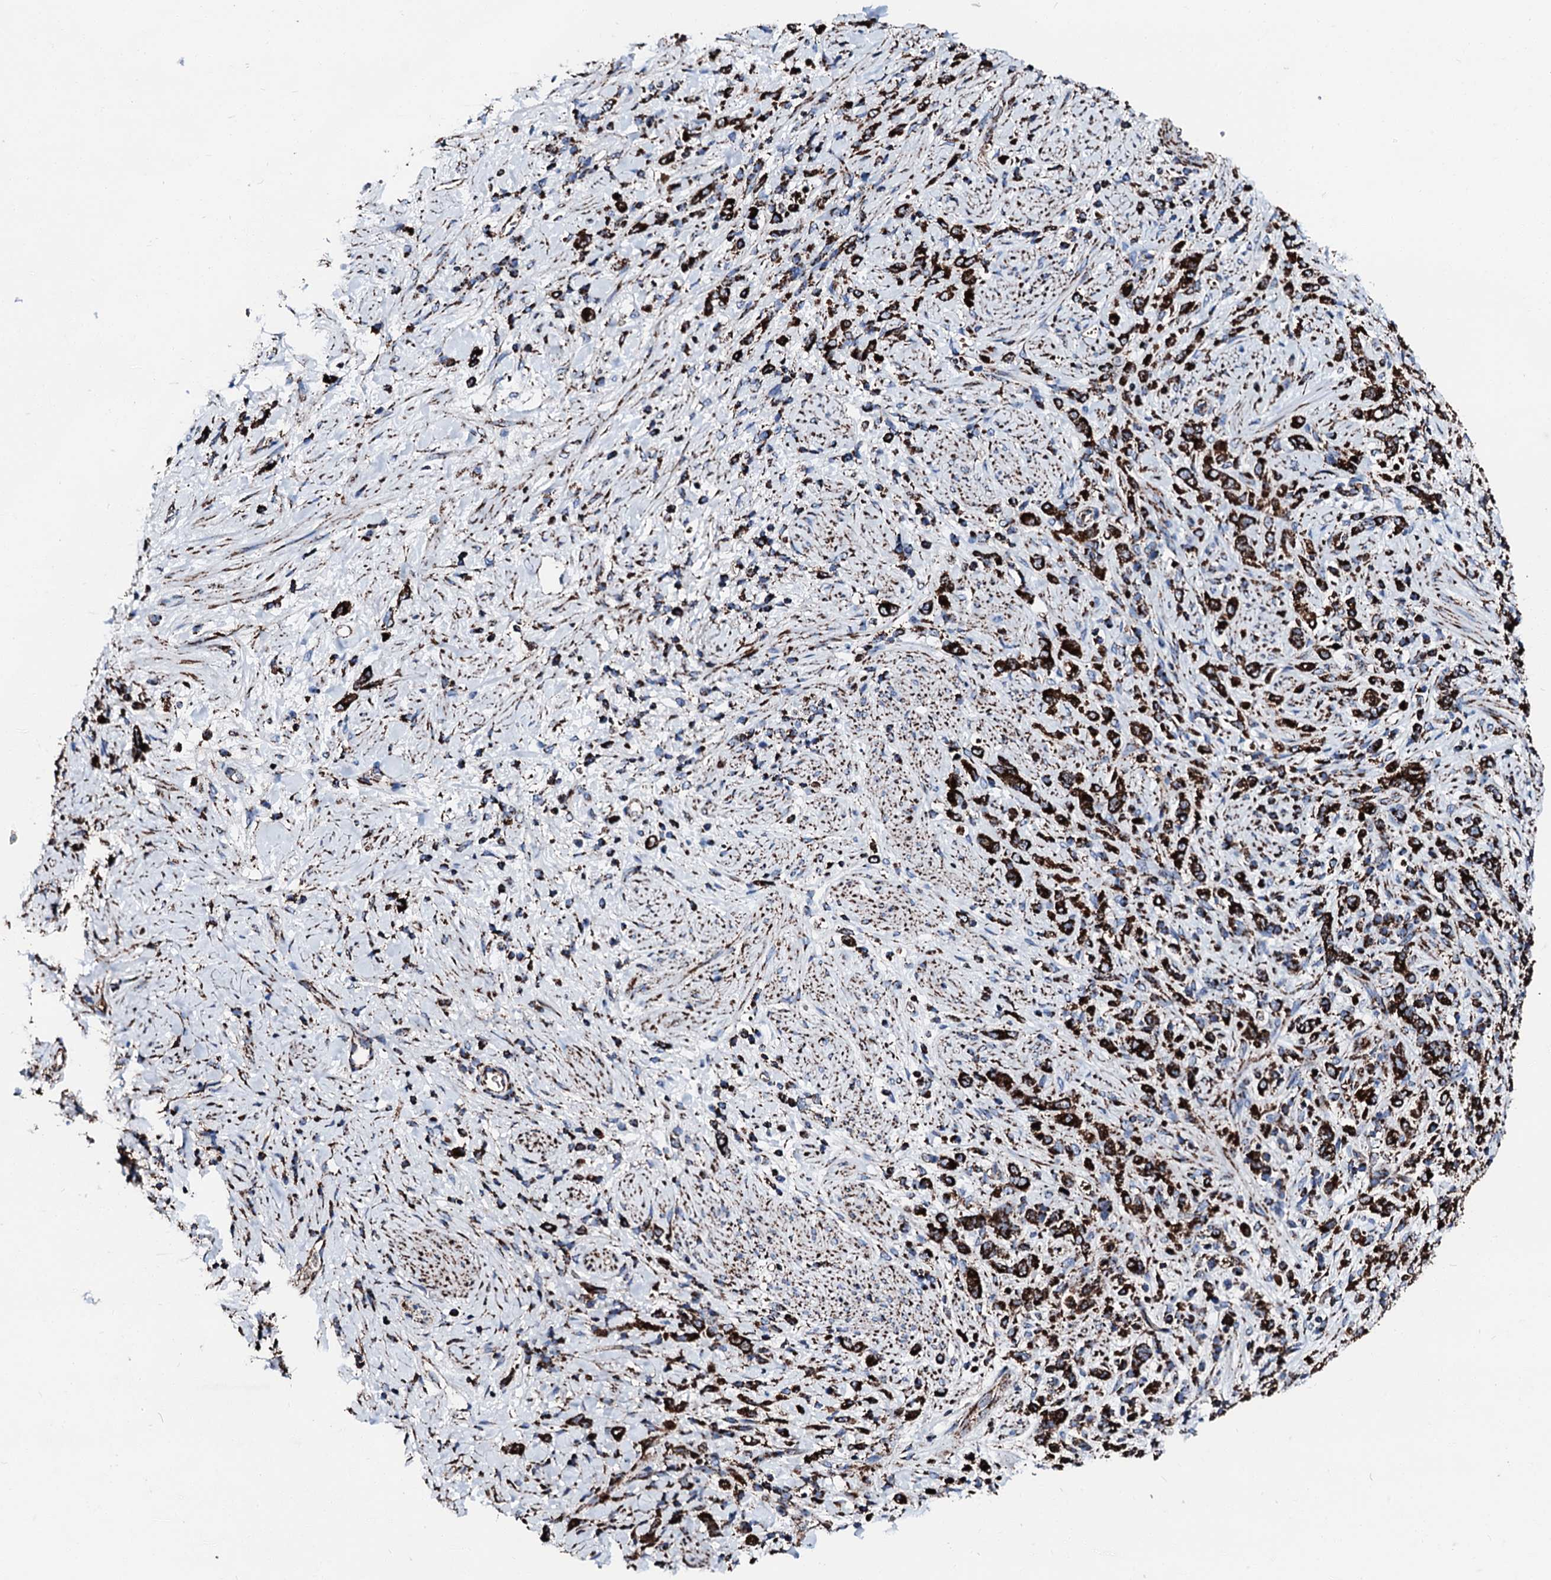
{"staining": {"intensity": "strong", "quantity": ">75%", "location": "cytoplasmic/membranous"}, "tissue": "stomach cancer", "cell_type": "Tumor cells", "image_type": "cancer", "snomed": [{"axis": "morphology", "description": "Adenocarcinoma, NOS"}, {"axis": "topography", "description": "Stomach"}], "caption": "Brown immunohistochemical staining in human stomach adenocarcinoma shows strong cytoplasmic/membranous positivity in approximately >75% of tumor cells. Immunohistochemistry (ihc) stains the protein of interest in brown and the nuclei are stained blue.", "gene": "HADH", "patient": {"sex": "female", "age": 60}}